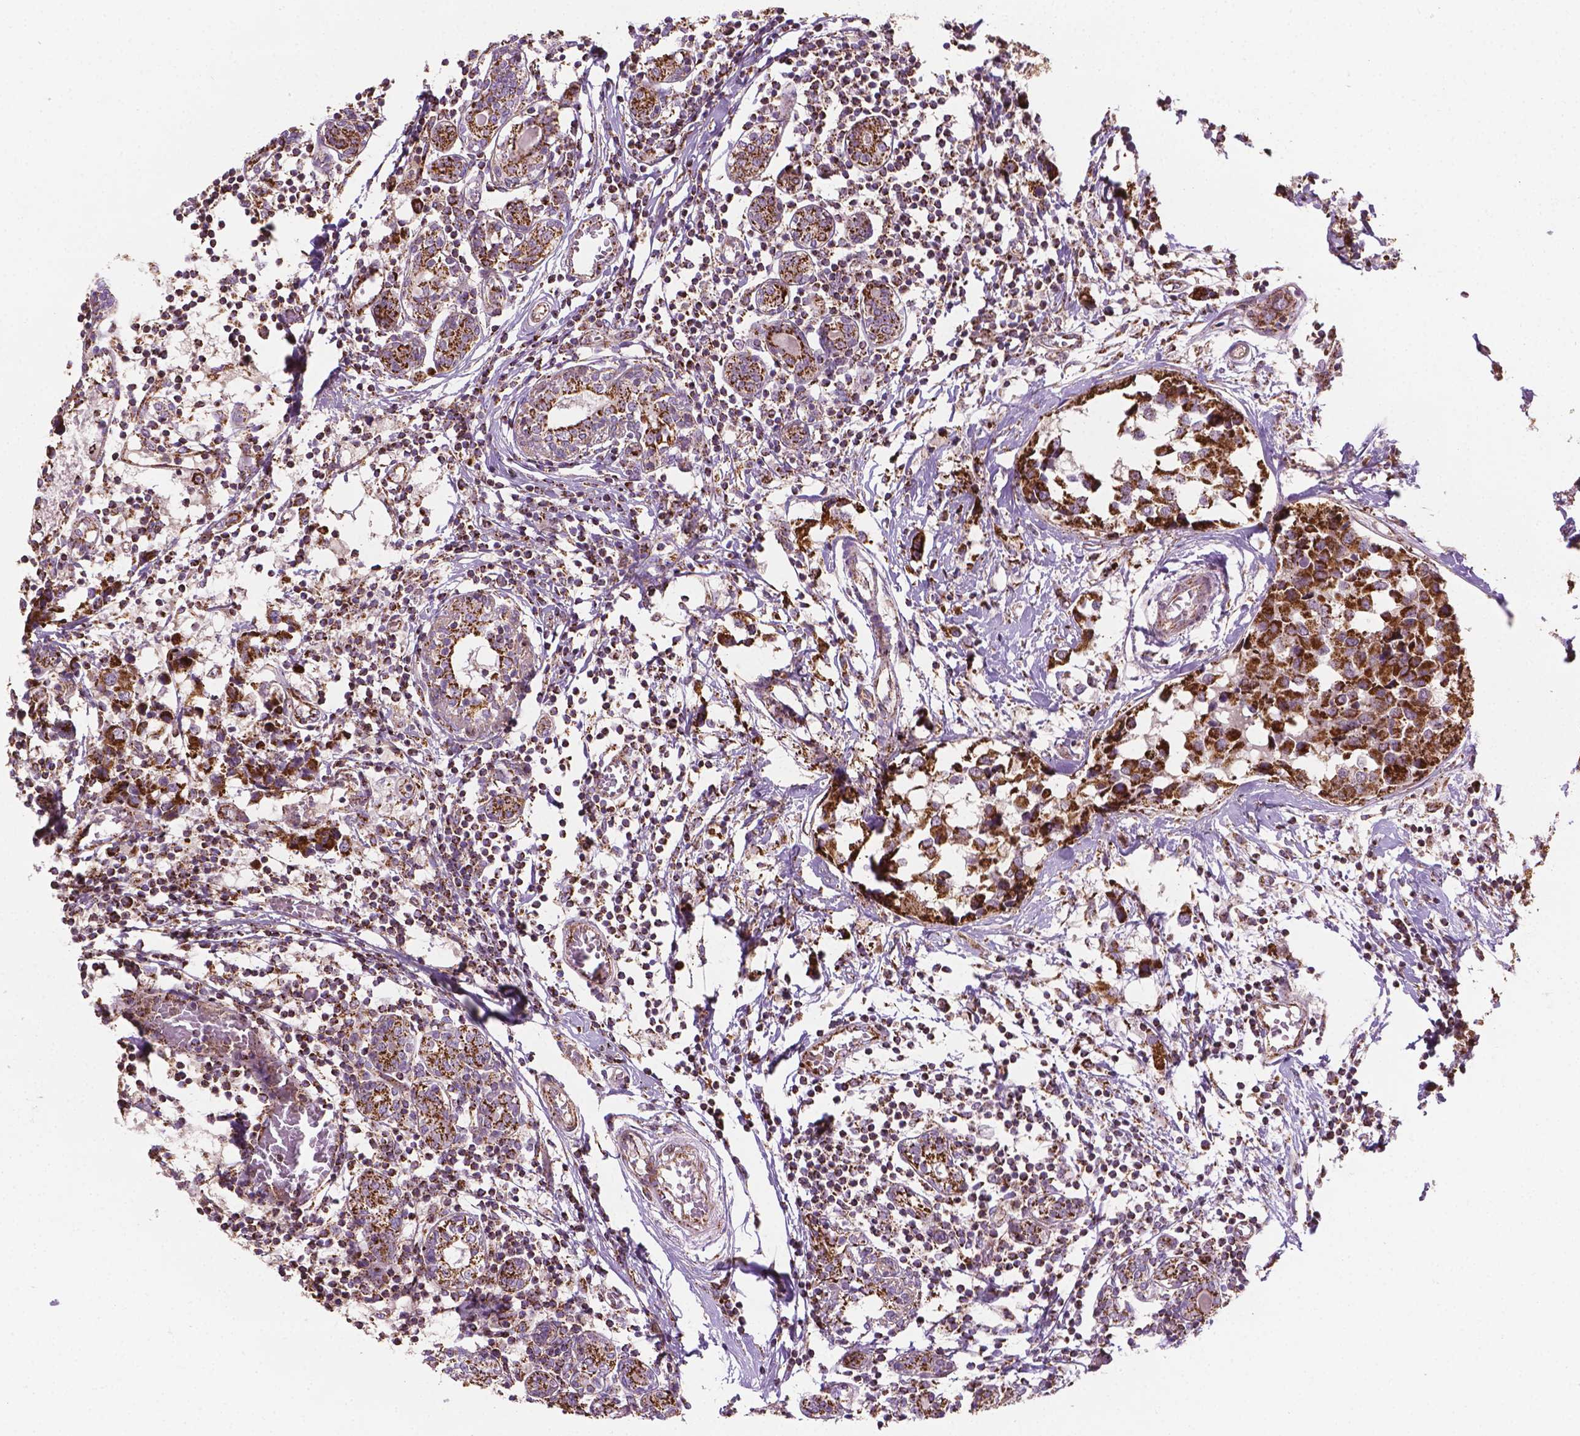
{"staining": {"intensity": "strong", "quantity": ">75%", "location": "cytoplasmic/membranous"}, "tissue": "breast cancer", "cell_type": "Tumor cells", "image_type": "cancer", "snomed": [{"axis": "morphology", "description": "Lobular carcinoma"}, {"axis": "topography", "description": "Breast"}], "caption": "This is a micrograph of immunohistochemistry staining of lobular carcinoma (breast), which shows strong positivity in the cytoplasmic/membranous of tumor cells.", "gene": "PIBF1", "patient": {"sex": "female", "age": 59}}